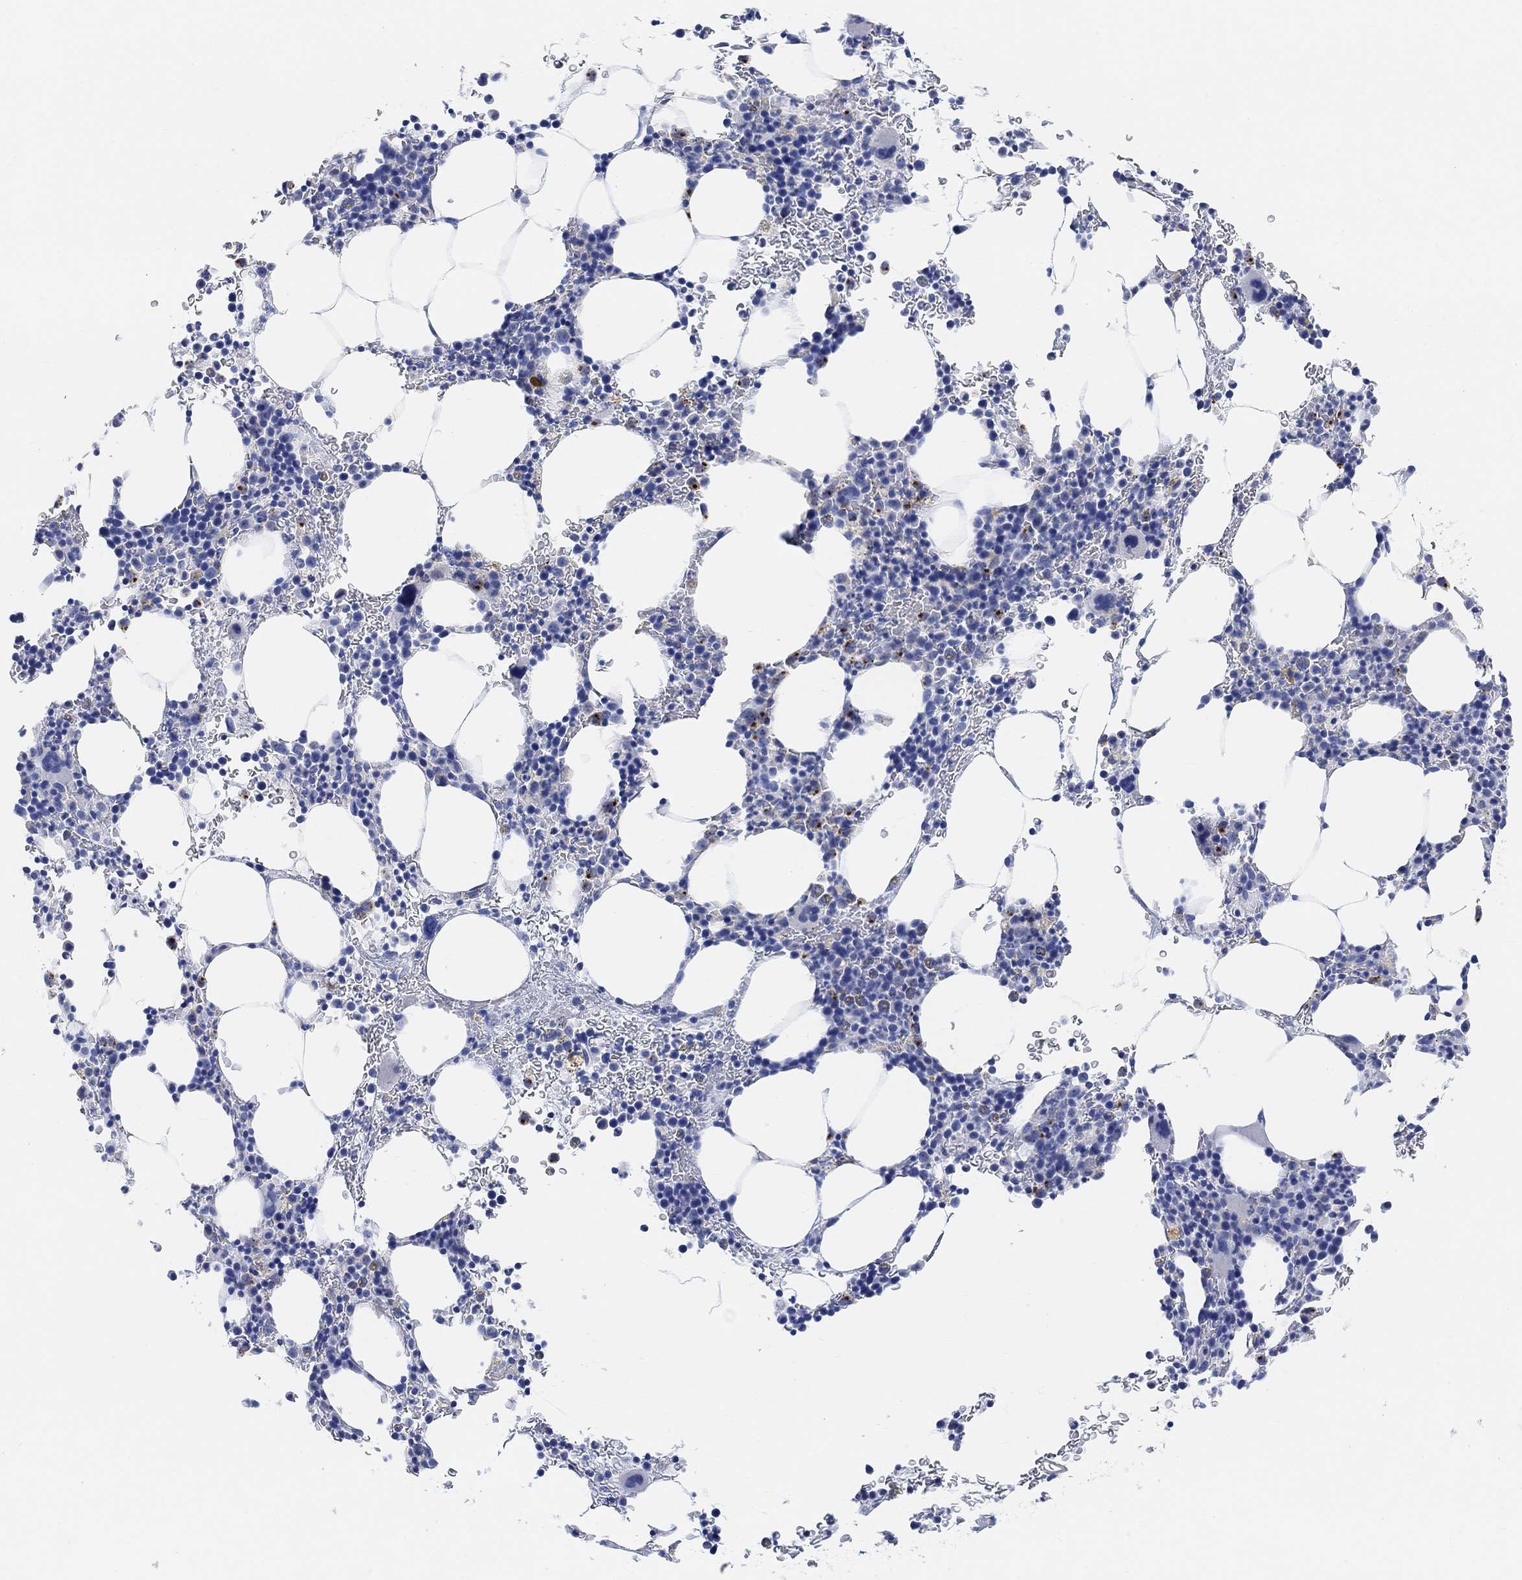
{"staining": {"intensity": "negative", "quantity": "none", "location": "none"}, "tissue": "bone marrow", "cell_type": "Hematopoietic cells", "image_type": "normal", "snomed": [{"axis": "morphology", "description": "Normal tissue, NOS"}, {"axis": "topography", "description": "Bone marrow"}], "caption": "Immunohistochemistry (IHC) photomicrograph of unremarkable bone marrow stained for a protein (brown), which demonstrates no expression in hematopoietic cells. (Stains: DAB immunohistochemistry with hematoxylin counter stain, Microscopy: brightfield microscopy at high magnification).", "gene": "ENO4", "patient": {"sex": "male", "age": 77}}